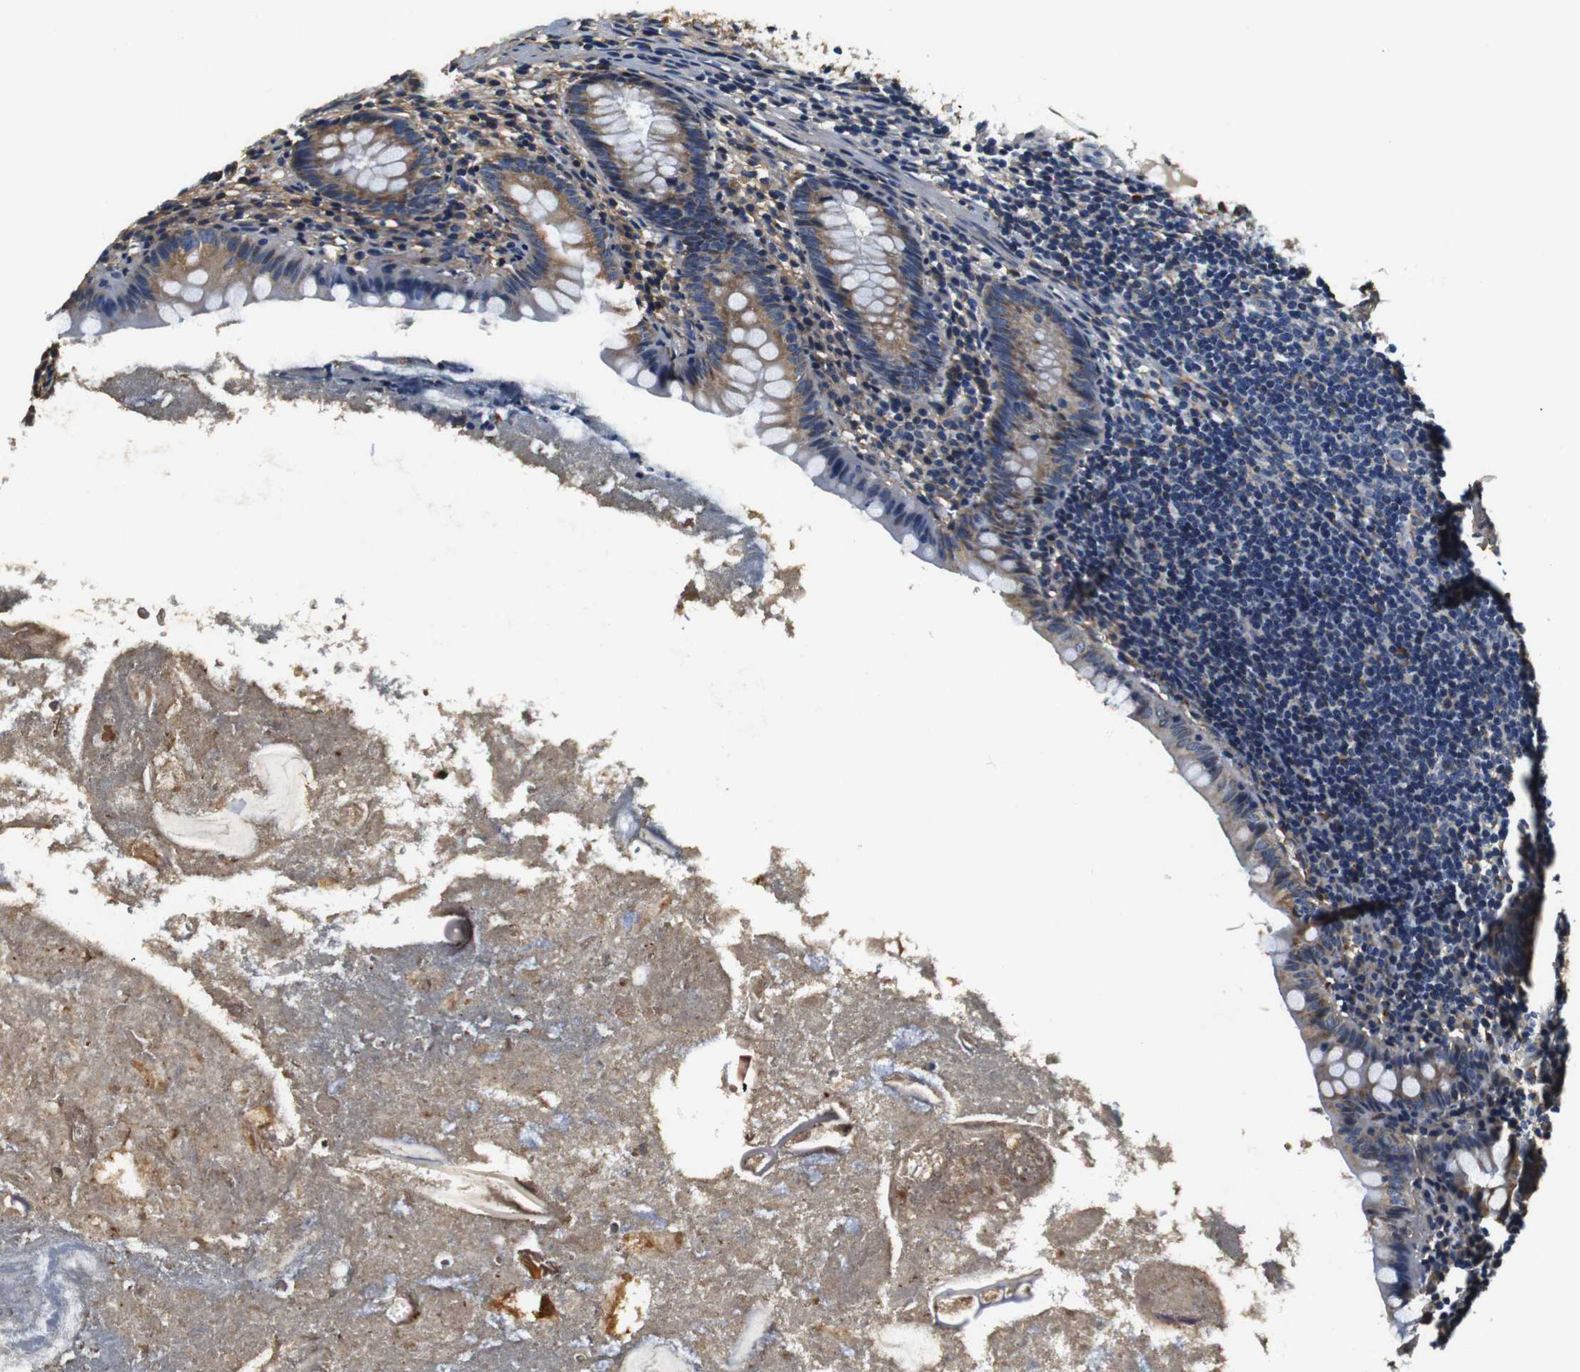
{"staining": {"intensity": "moderate", "quantity": "25%-75%", "location": "cytoplasmic/membranous"}, "tissue": "appendix", "cell_type": "Glandular cells", "image_type": "normal", "snomed": [{"axis": "morphology", "description": "Normal tissue, NOS"}, {"axis": "topography", "description": "Appendix"}], "caption": "Protein expression analysis of unremarkable human appendix reveals moderate cytoplasmic/membranous expression in about 25%-75% of glandular cells.", "gene": "COL1A1", "patient": {"sex": "male", "age": 52}}